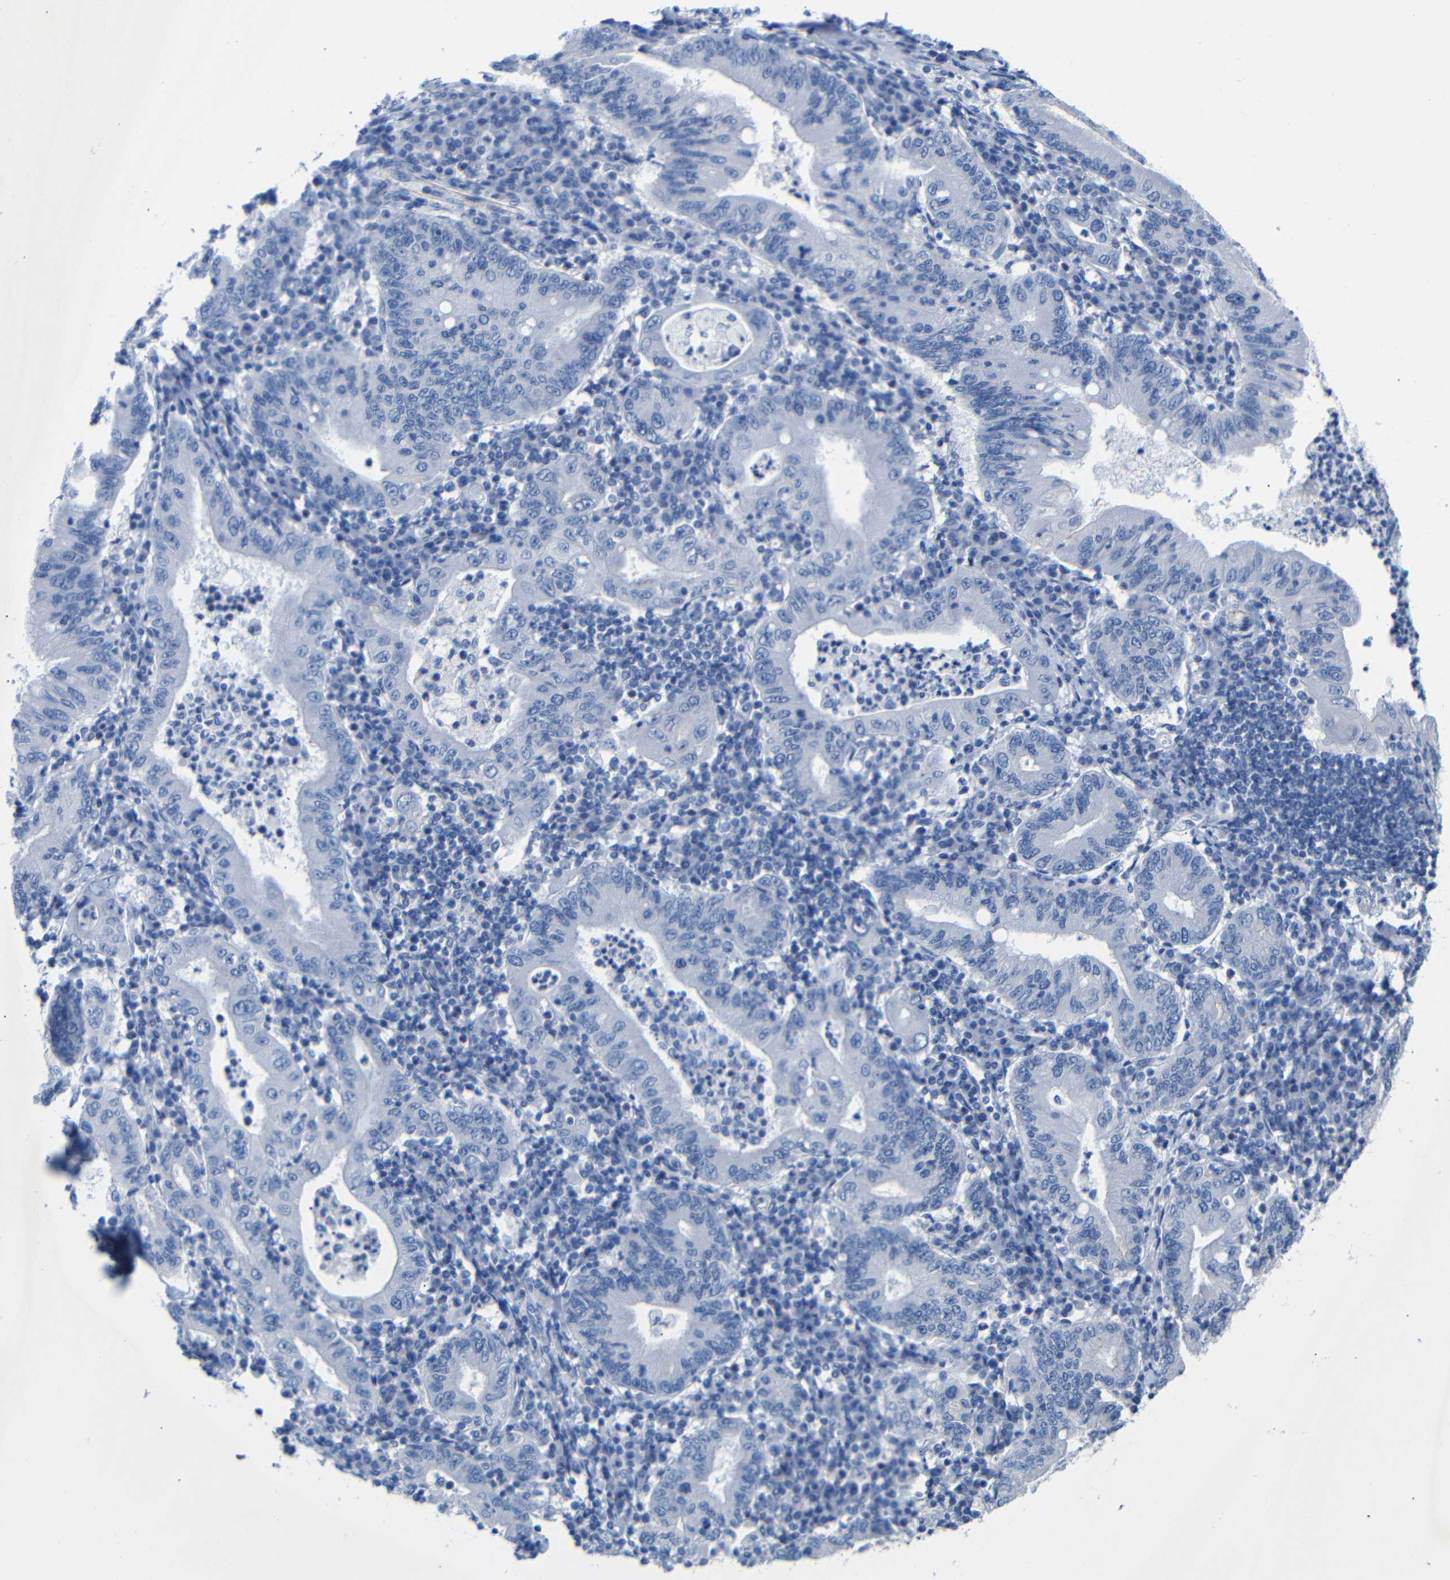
{"staining": {"intensity": "negative", "quantity": "none", "location": "none"}, "tissue": "stomach cancer", "cell_type": "Tumor cells", "image_type": "cancer", "snomed": [{"axis": "morphology", "description": "Normal tissue, NOS"}, {"axis": "morphology", "description": "Adenocarcinoma, NOS"}, {"axis": "topography", "description": "Esophagus"}, {"axis": "topography", "description": "Stomach, upper"}, {"axis": "topography", "description": "Peripheral nerve tissue"}], "caption": "Immunohistochemistry of human stomach adenocarcinoma displays no staining in tumor cells.", "gene": "CGNL1", "patient": {"sex": "male", "age": 62}}